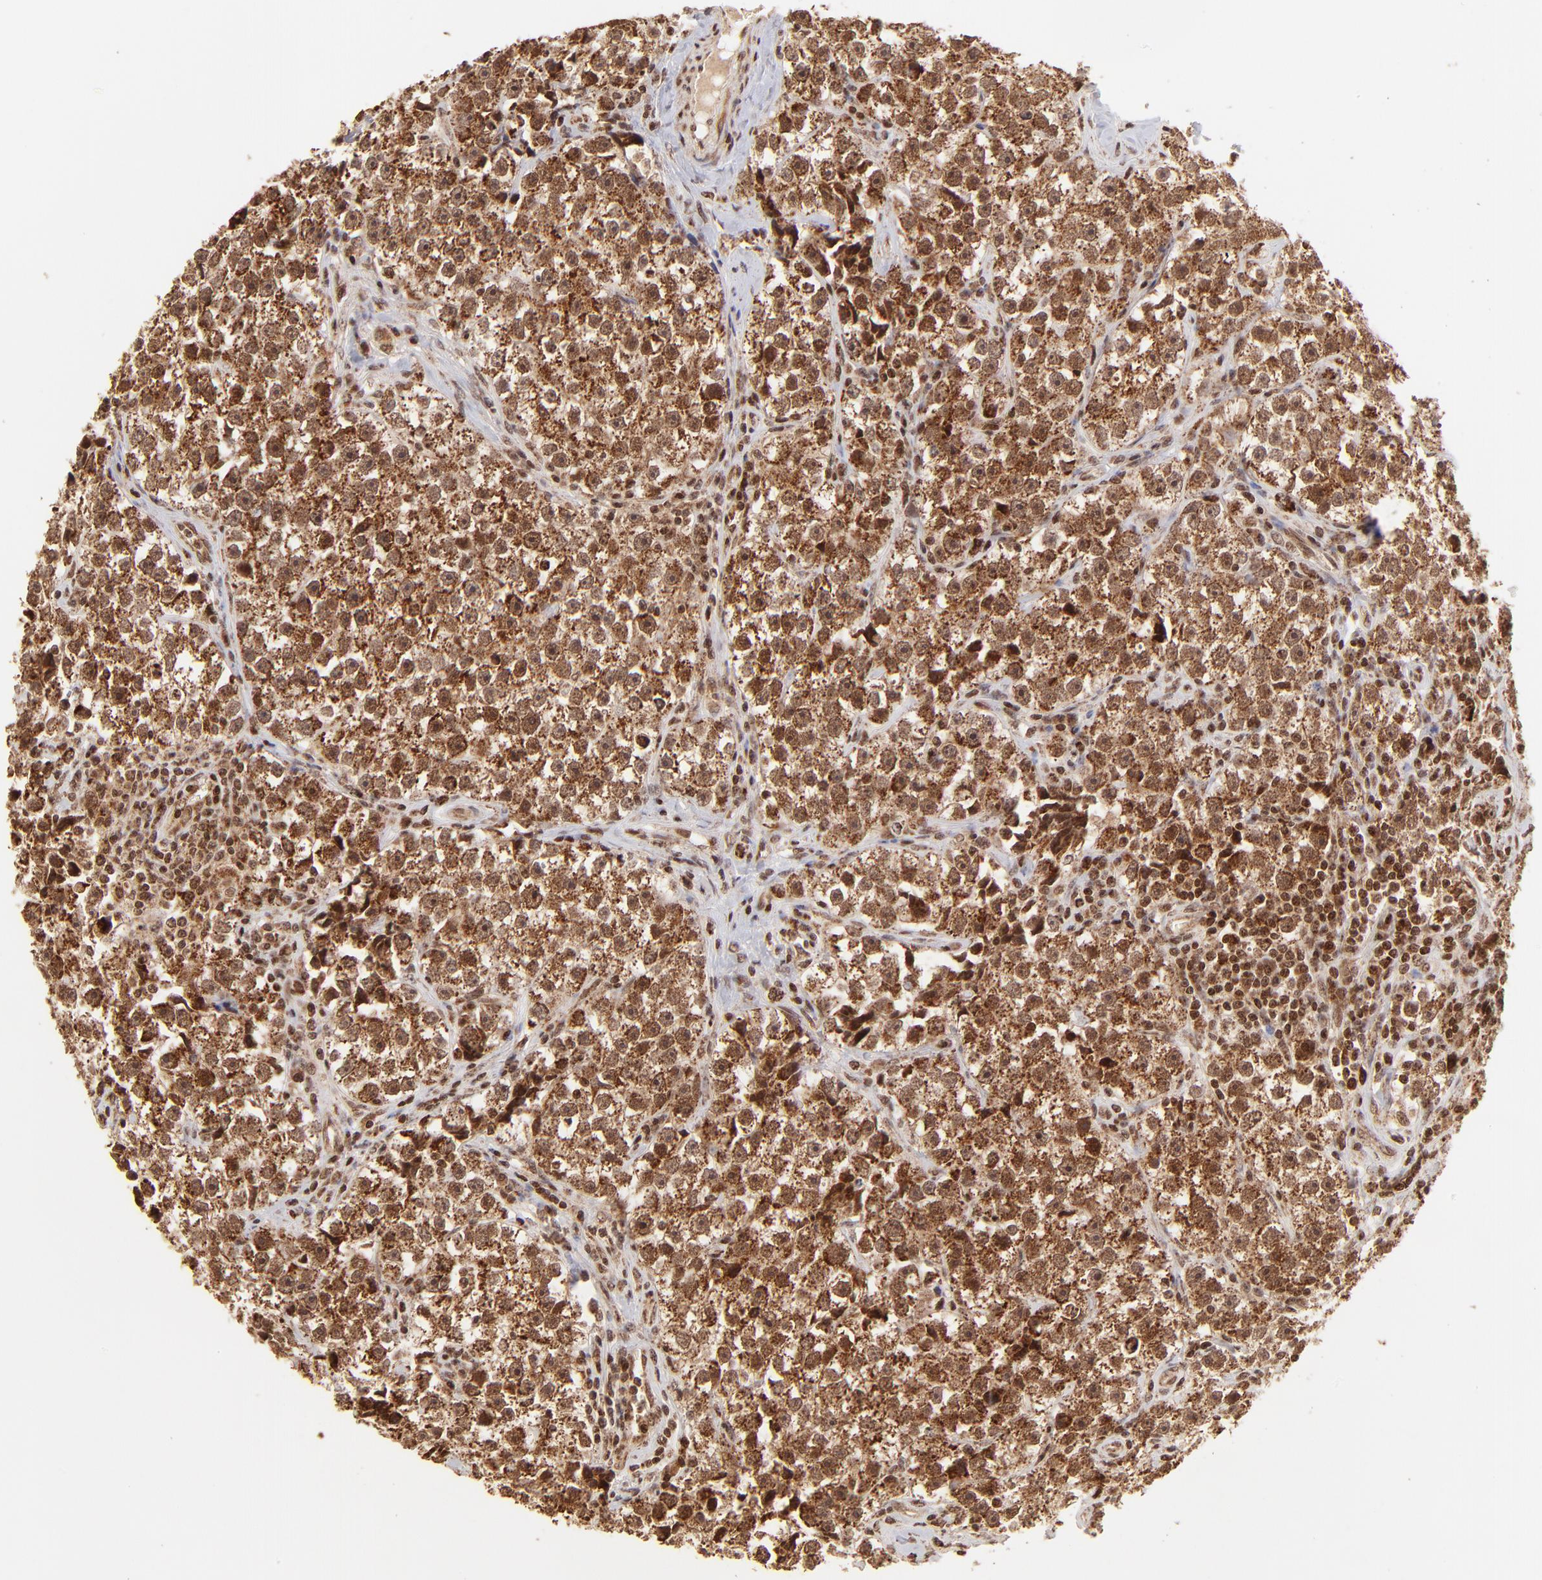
{"staining": {"intensity": "strong", "quantity": ">75%", "location": "cytoplasmic/membranous,nuclear"}, "tissue": "testis cancer", "cell_type": "Tumor cells", "image_type": "cancer", "snomed": [{"axis": "morphology", "description": "Seminoma, NOS"}, {"axis": "topography", "description": "Testis"}], "caption": "Immunohistochemistry (IHC) micrograph of testis seminoma stained for a protein (brown), which displays high levels of strong cytoplasmic/membranous and nuclear positivity in approximately >75% of tumor cells.", "gene": "MED15", "patient": {"sex": "male", "age": 32}}